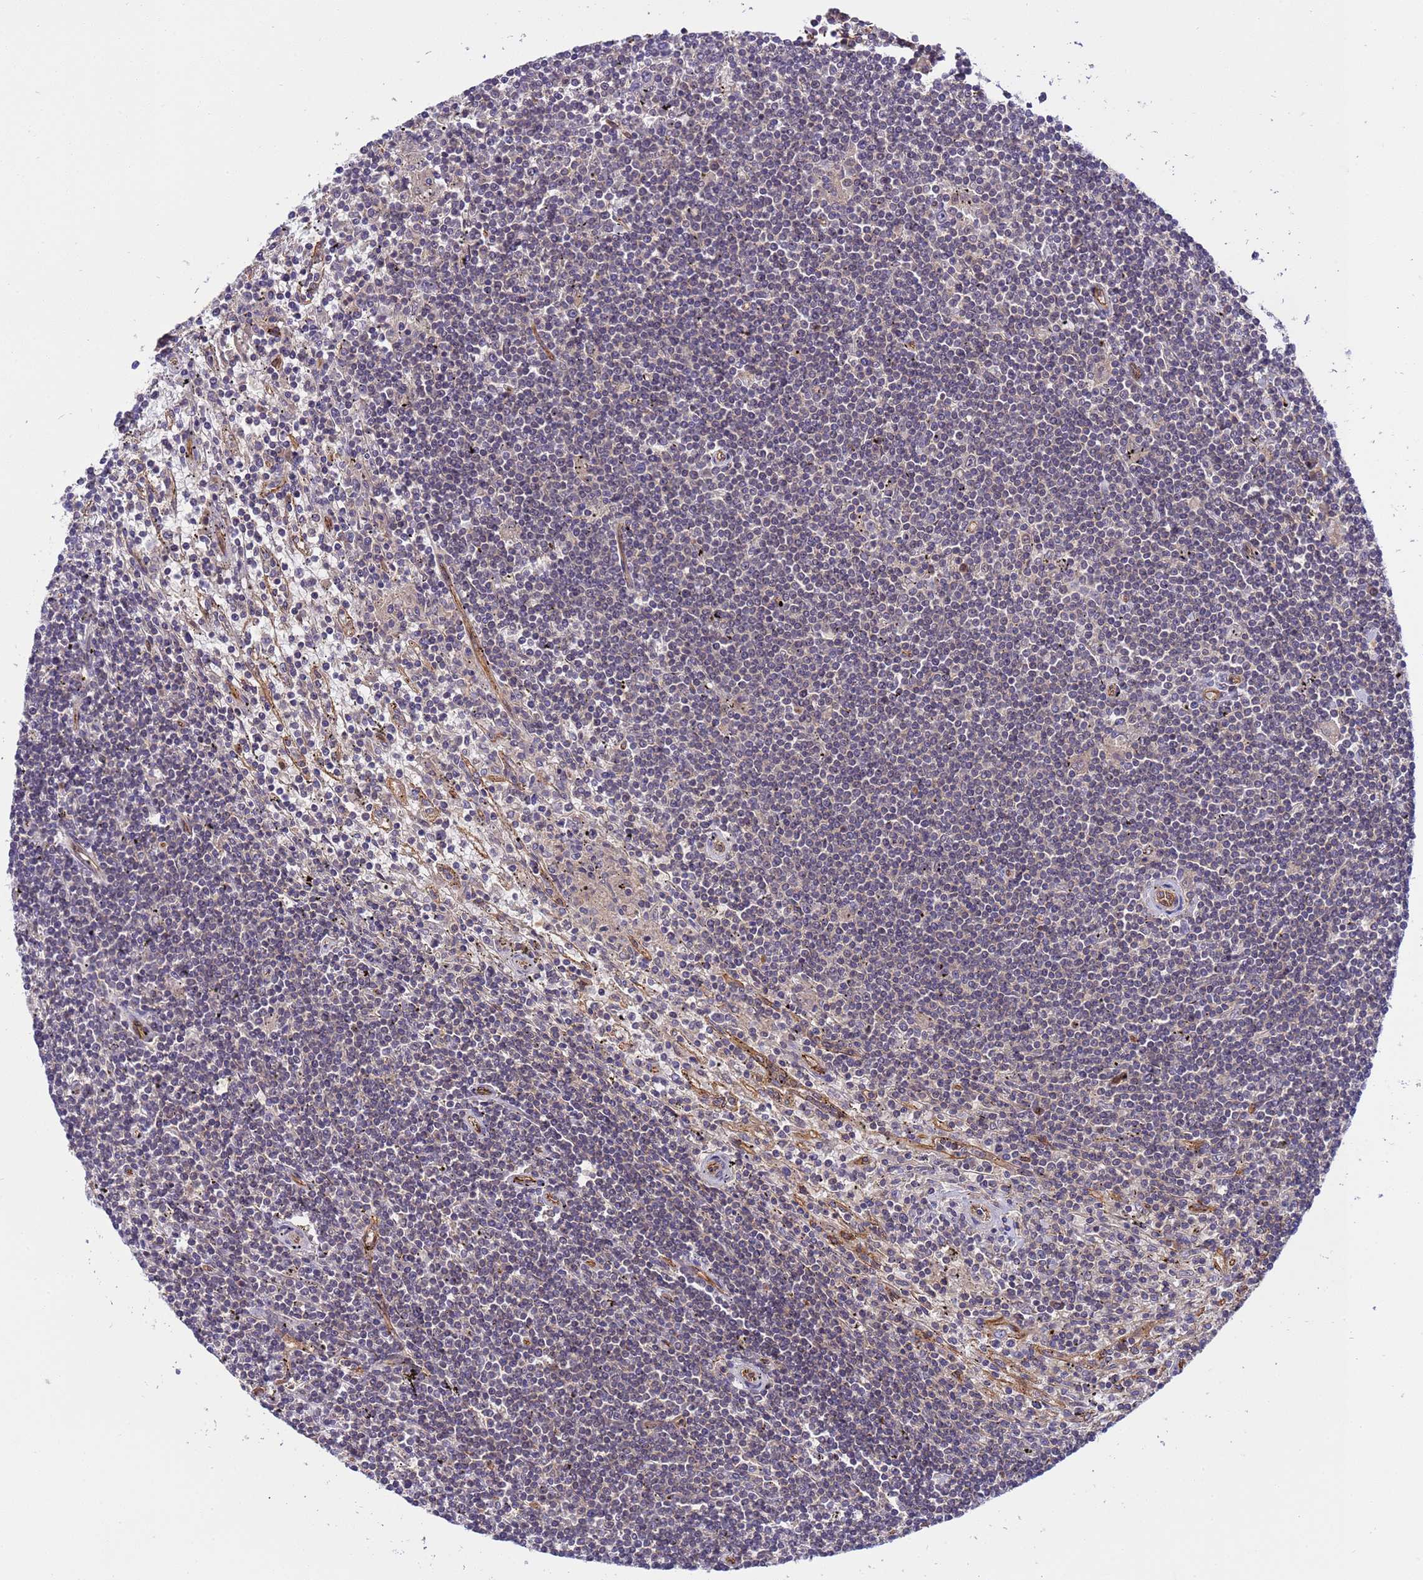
{"staining": {"intensity": "negative", "quantity": "none", "location": "none"}, "tissue": "lymphoma", "cell_type": "Tumor cells", "image_type": "cancer", "snomed": [{"axis": "morphology", "description": "Malignant lymphoma, non-Hodgkin's type, Low grade"}, {"axis": "topography", "description": "Spleen"}], "caption": "Histopathology image shows no significant protein staining in tumor cells of lymphoma. Brightfield microscopy of immunohistochemistry stained with DAB (3,3'-diaminobenzidine) (brown) and hematoxylin (blue), captured at high magnification.", "gene": "SMCO3", "patient": {"sex": "male", "age": 76}}